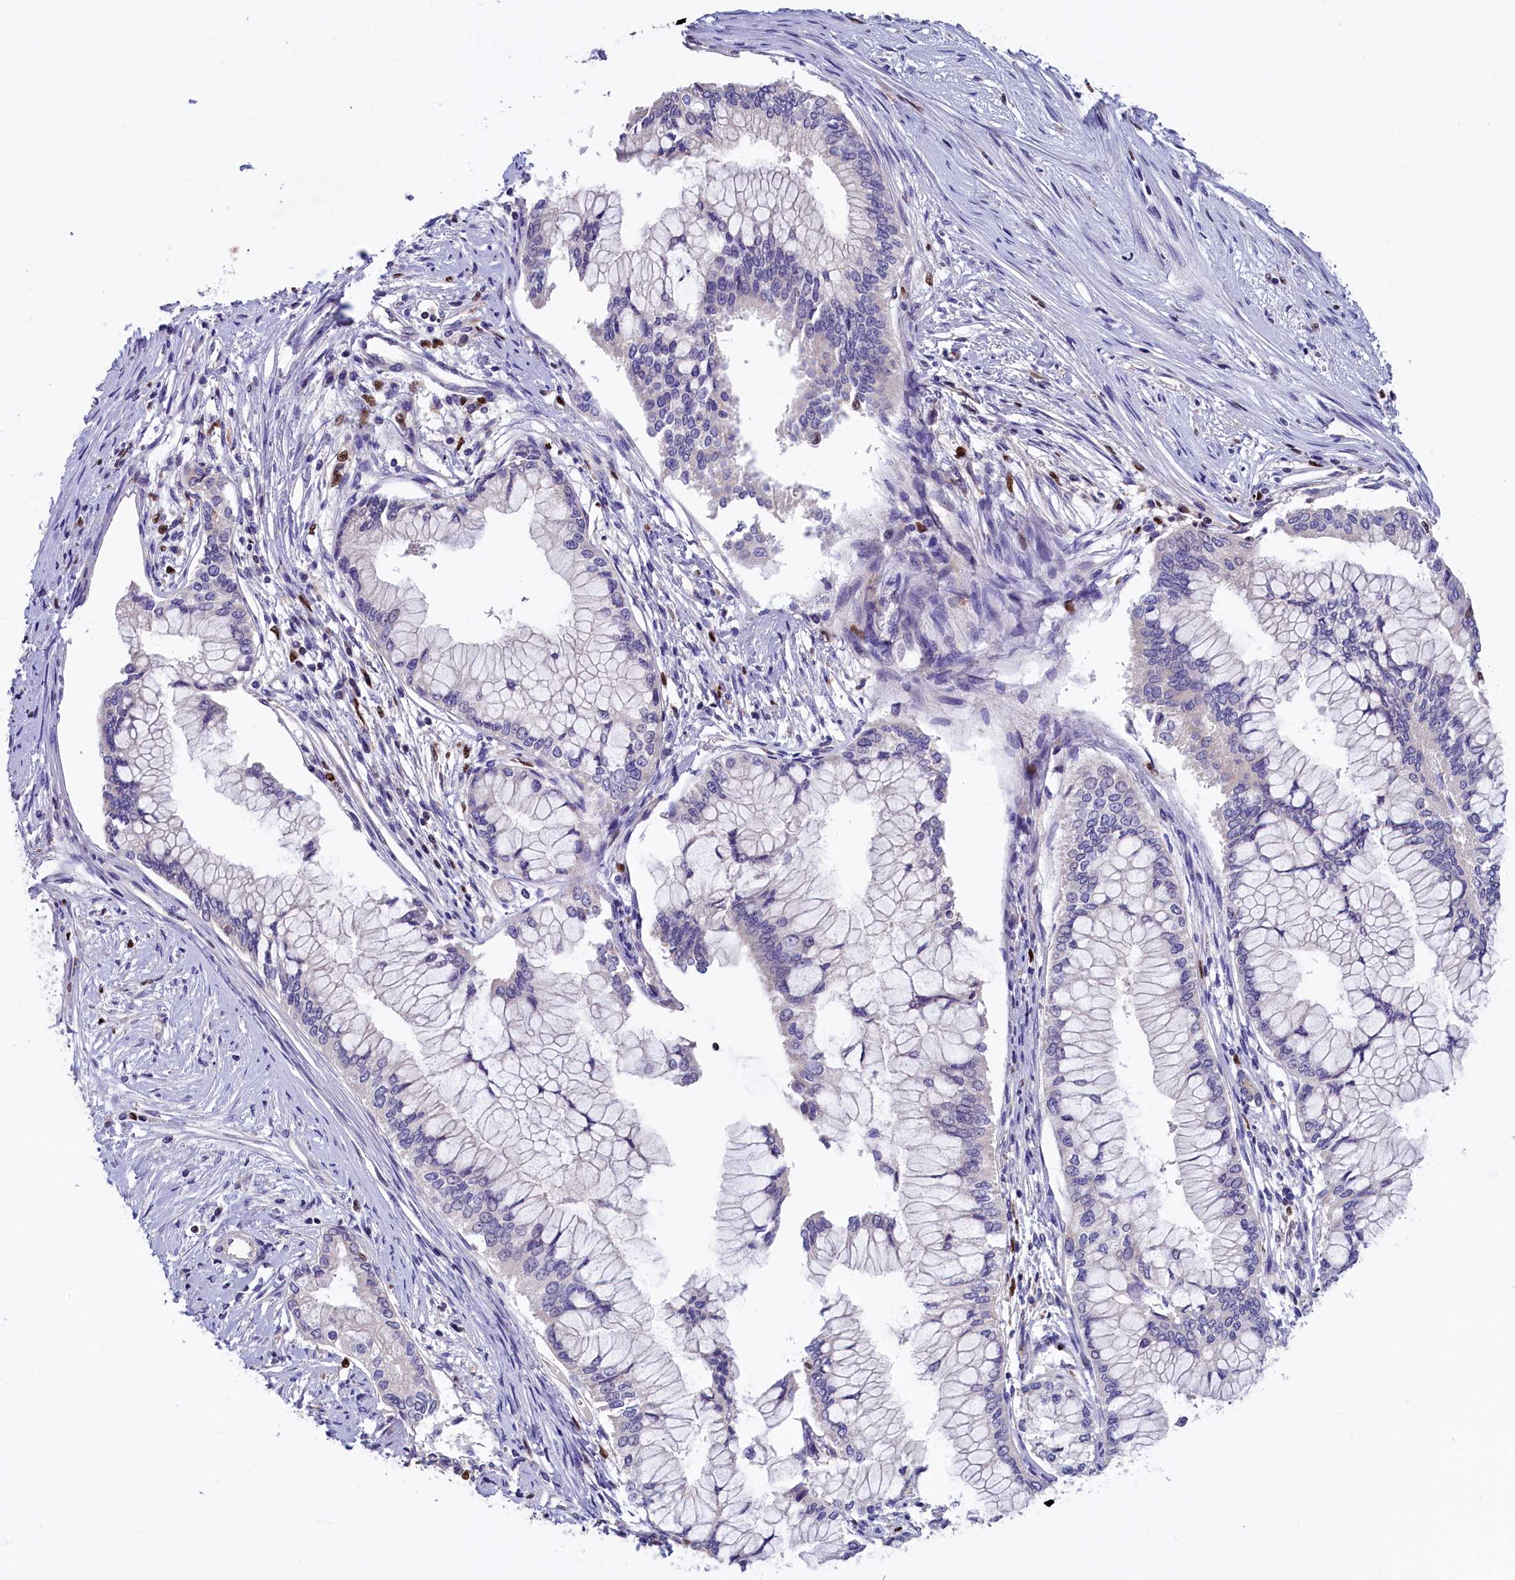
{"staining": {"intensity": "negative", "quantity": "none", "location": "none"}, "tissue": "pancreatic cancer", "cell_type": "Tumor cells", "image_type": "cancer", "snomed": [{"axis": "morphology", "description": "Adenocarcinoma, NOS"}, {"axis": "topography", "description": "Pancreas"}], "caption": "This is an IHC photomicrograph of human adenocarcinoma (pancreatic). There is no positivity in tumor cells.", "gene": "BTBD9", "patient": {"sex": "male", "age": 46}}